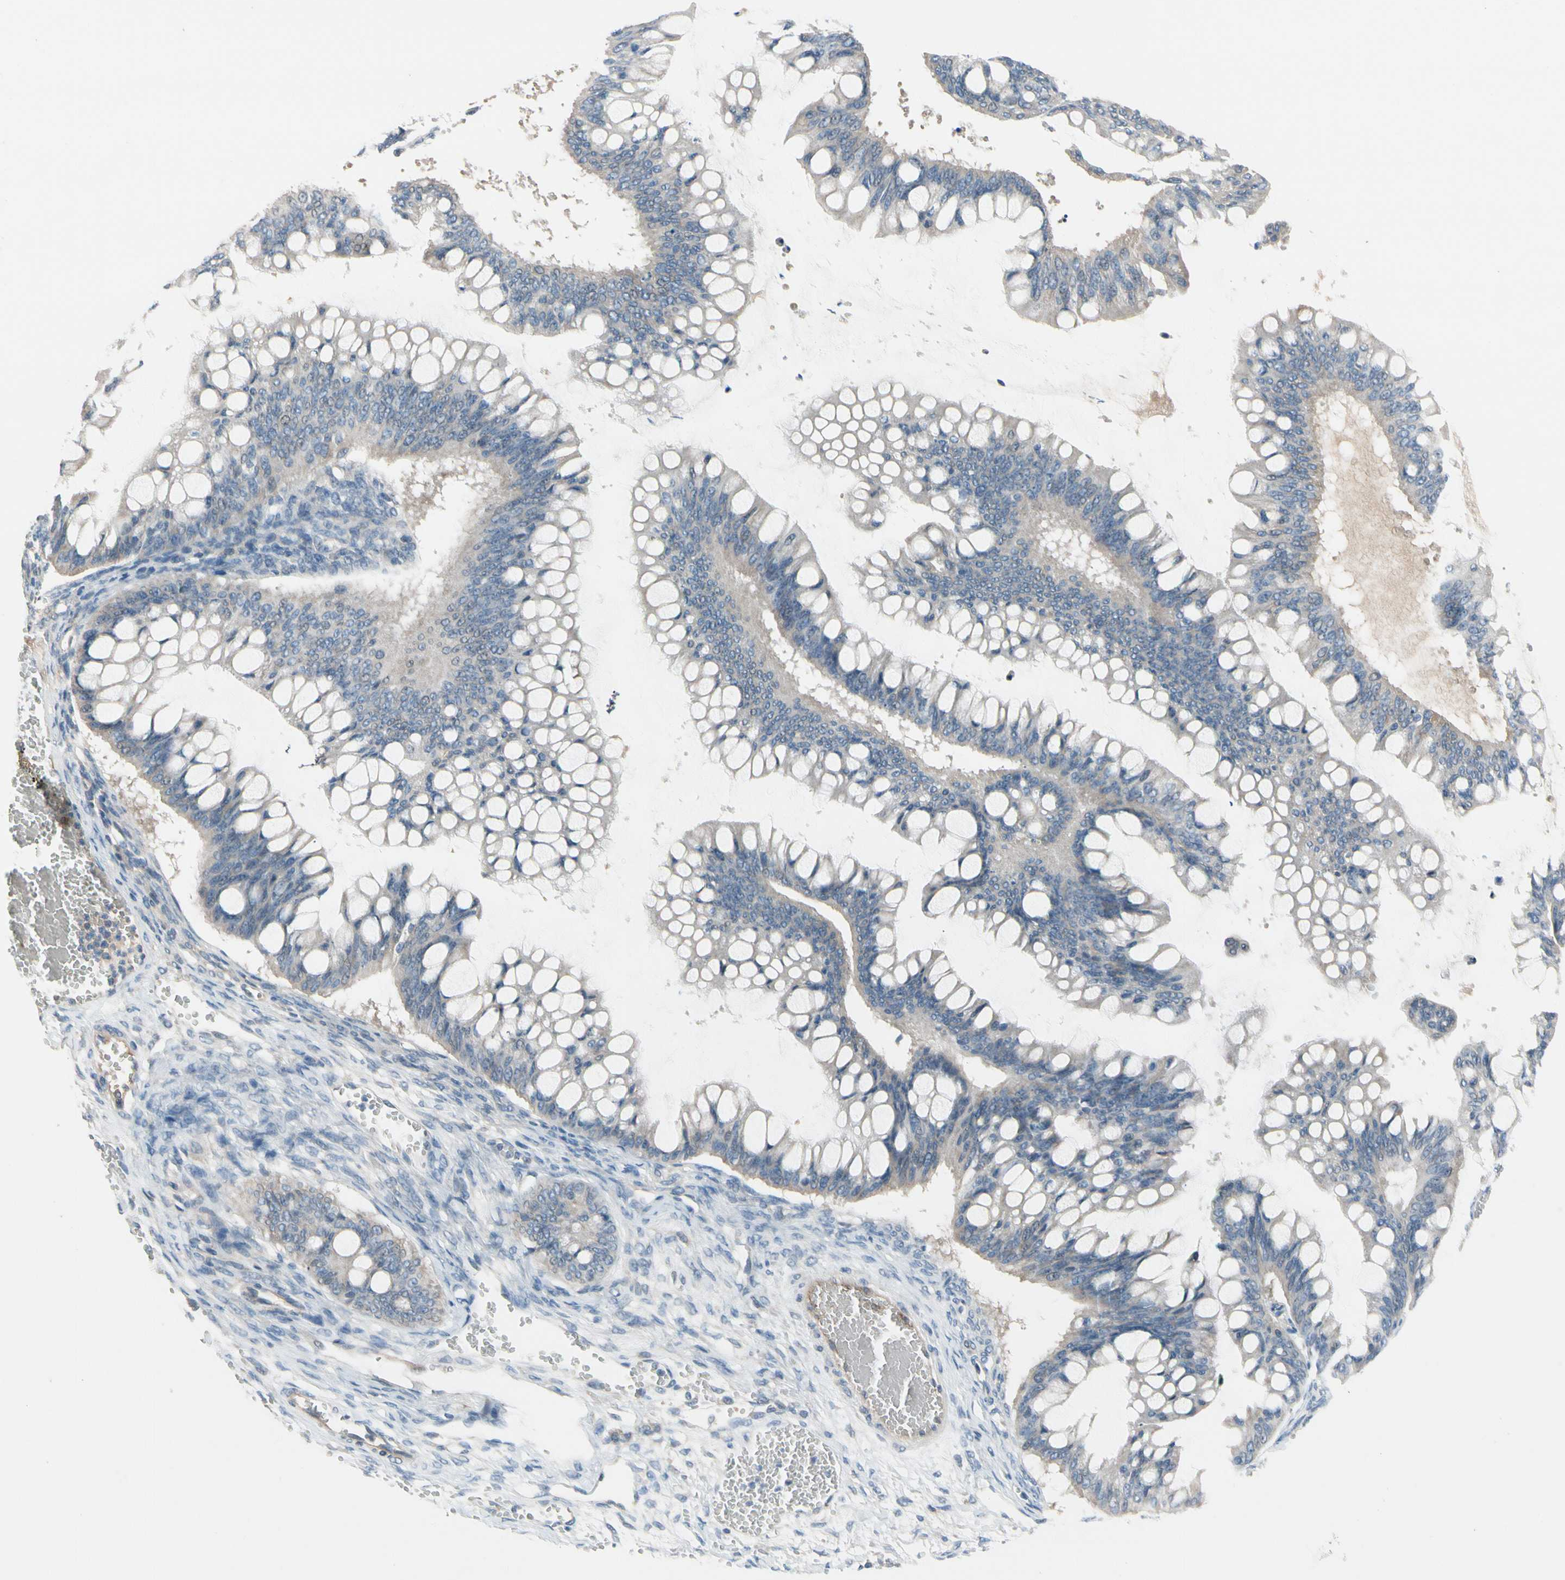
{"staining": {"intensity": "weak", "quantity": "25%-75%", "location": "cytoplasmic/membranous"}, "tissue": "ovarian cancer", "cell_type": "Tumor cells", "image_type": "cancer", "snomed": [{"axis": "morphology", "description": "Cystadenocarcinoma, mucinous, NOS"}, {"axis": "topography", "description": "Ovary"}], "caption": "Human mucinous cystadenocarcinoma (ovarian) stained for a protein (brown) displays weak cytoplasmic/membranous positive staining in approximately 25%-75% of tumor cells.", "gene": "CNDP1", "patient": {"sex": "female", "age": 73}}